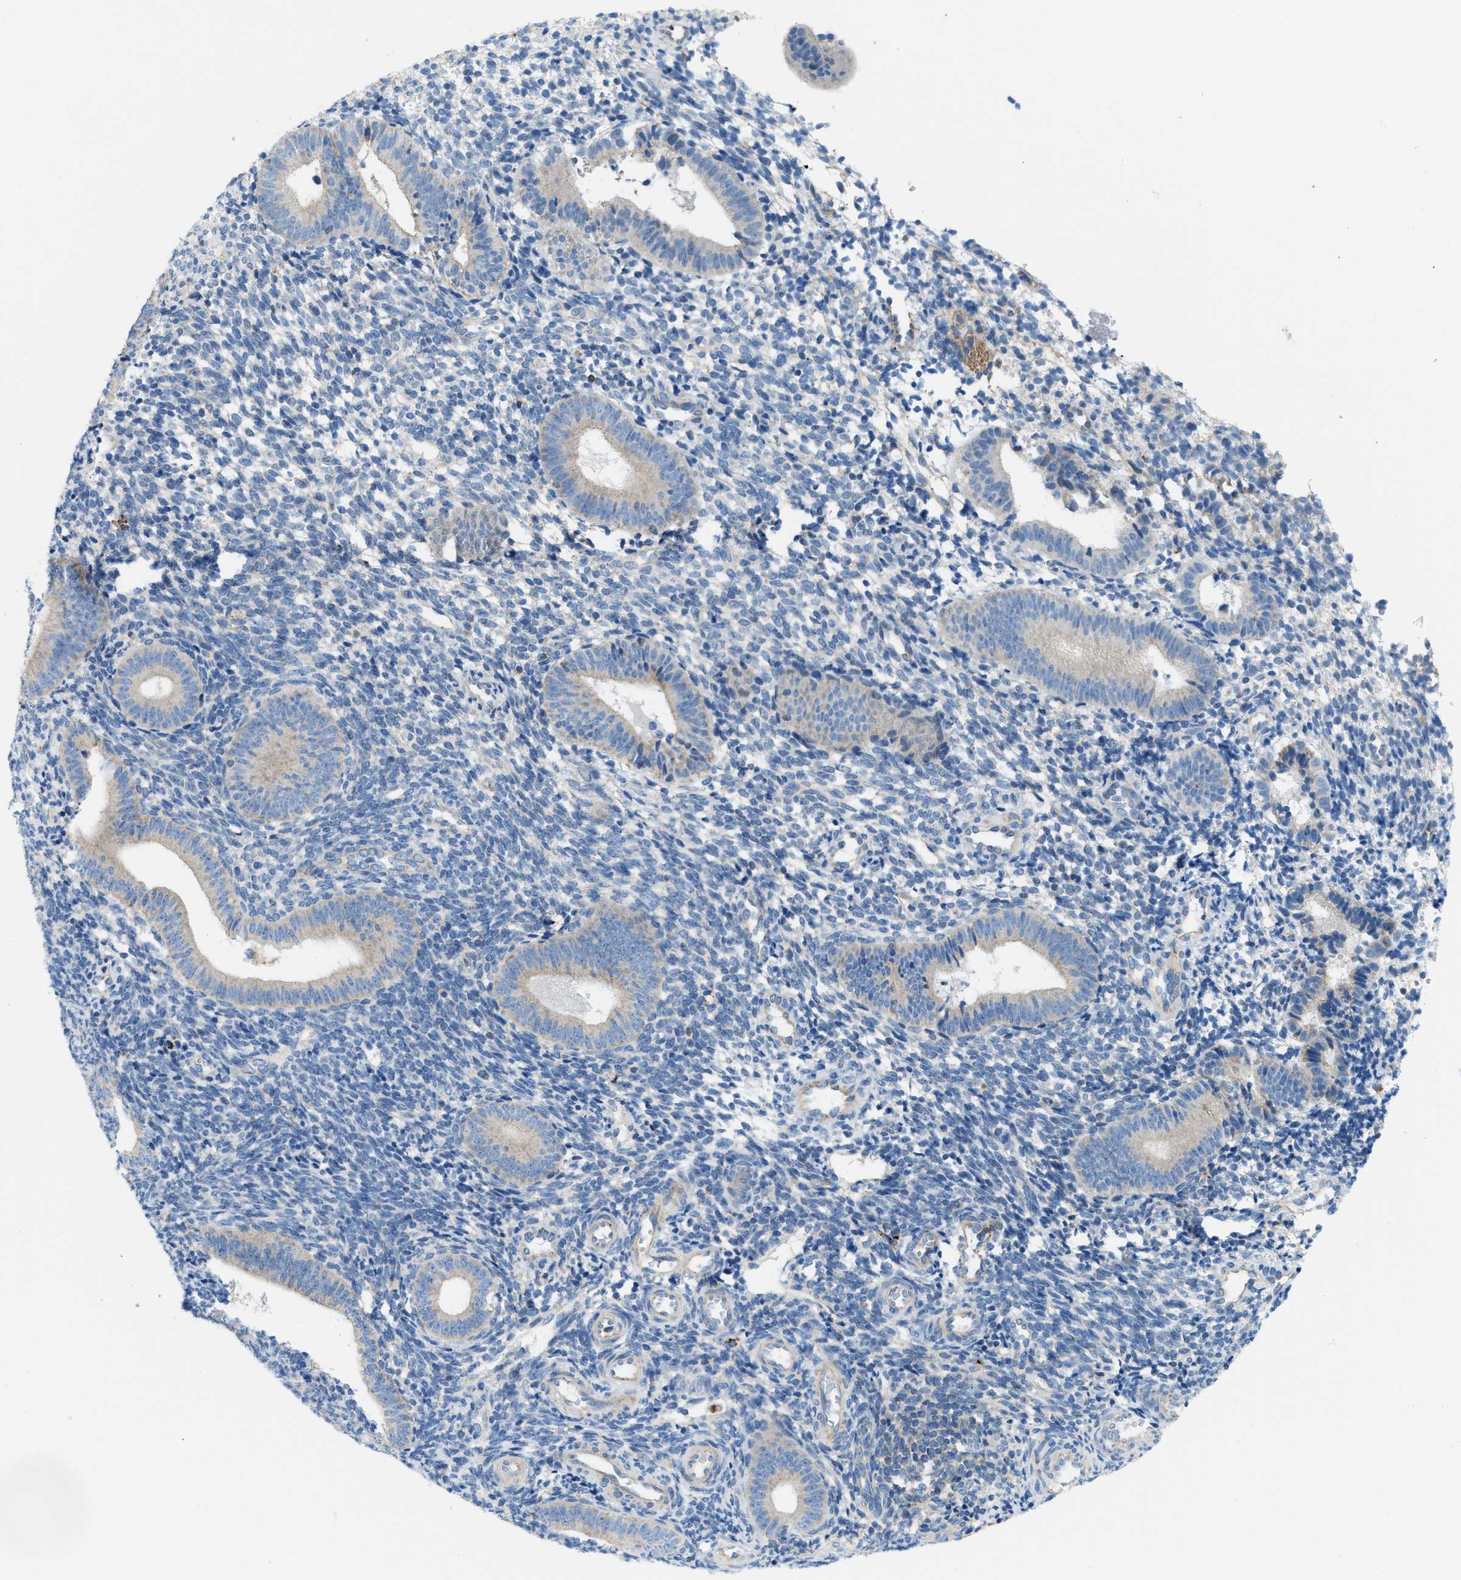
{"staining": {"intensity": "negative", "quantity": "none", "location": "none"}, "tissue": "endometrium", "cell_type": "Cells in endometrial stroma", "image_type": "normal", "snomed": [{"axis": "morphology", "description": "Normal tissue, NOS"}, {"axis": "topography", "description": "Uterus"}, {"axis": "topography", "description": "Endometrium"}], "caption": "Immunohistochemistry image of benign endometrium: human endometrium stained with DAB (3,3'-diaminobenzidine) exhibits no significant protein expression in cells in endometrial stroma.", "gene": "JADE1", "patient": {"sex": "female", "age": 33}}